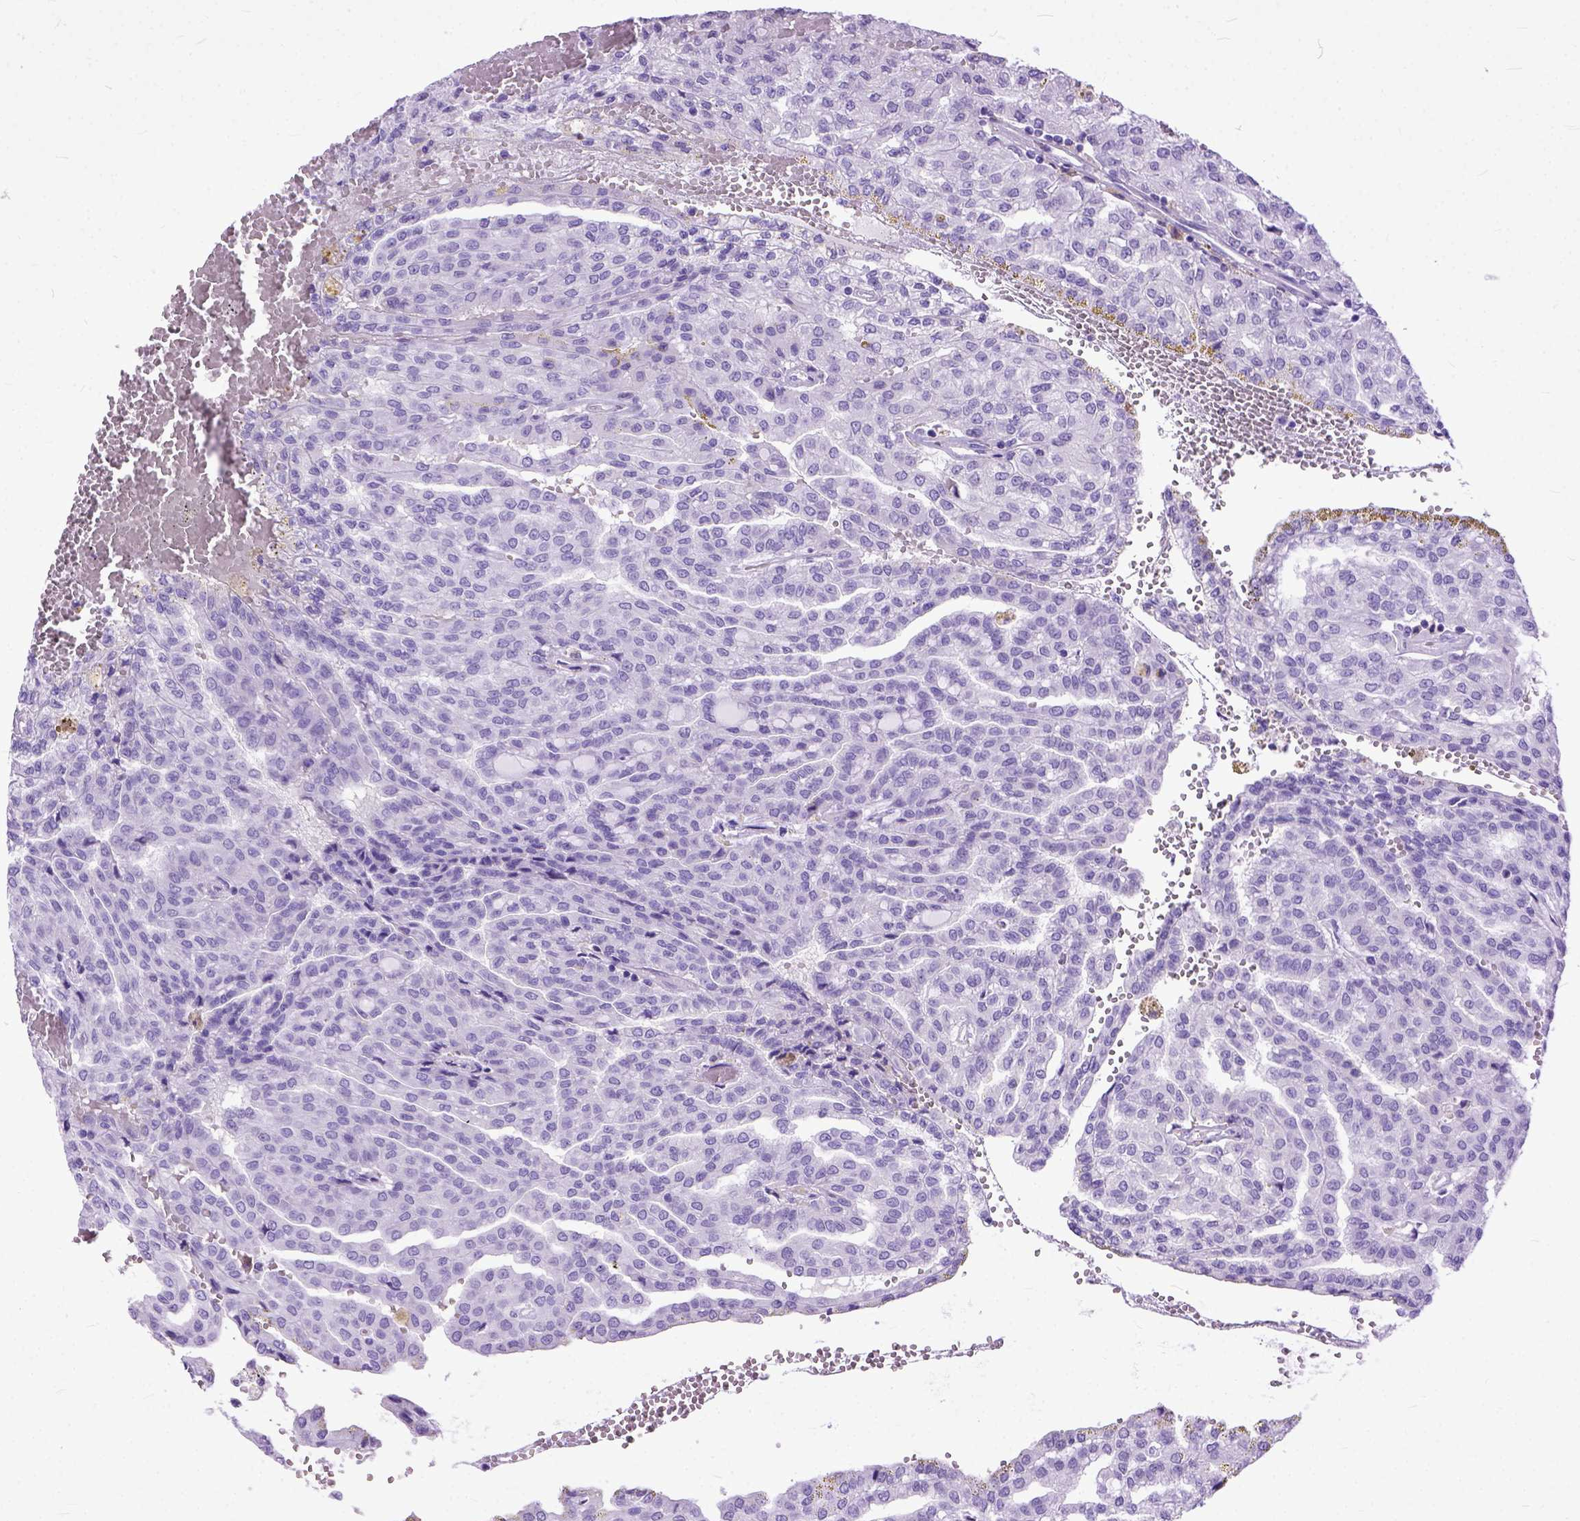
{"staining": {"intensity": "negative", "quantity": "none", "location": "none"}, "tissue": "renal cancer", "cell_type": "Tumor cells", "image_type": "cancer", "snomed": [{"axis": "morphology", "description": "Adenocarcinoma, NOS"}, {"axis": "topography", "description": "Kidney"}], "caption": "Renal adenocarcinoma stained for a protein using IHC shows no expression tumor cells.", "gene": "GNGT1", "patient": {"sex": "male", "age": 63}}